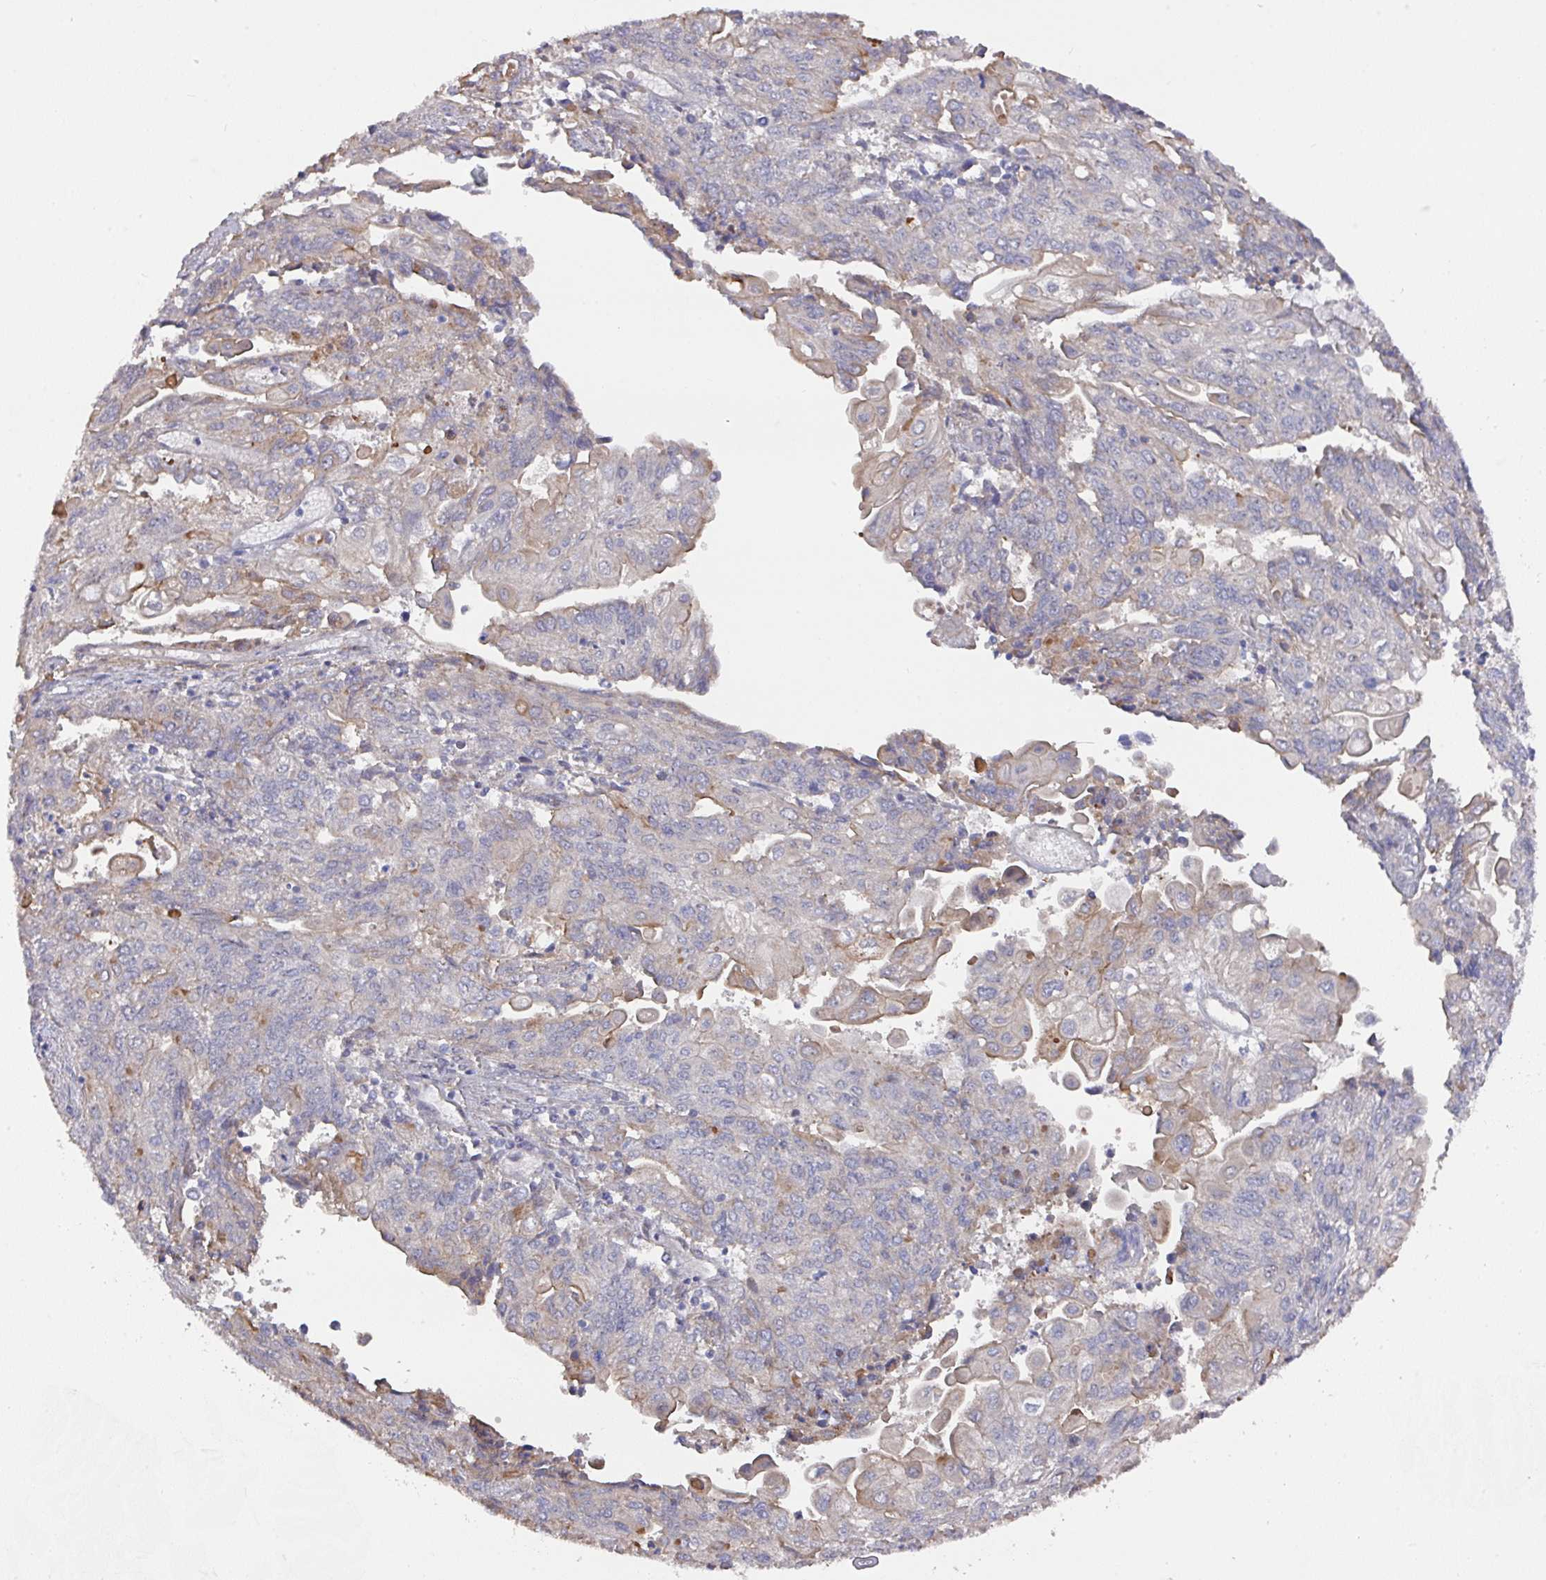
{"staining": {"intensity": "moderate", "quantity": "<25%", "location": "cytoplasmic/membranous"}, "tissue": "endometrial cancer", "cell_type": "Tumor cells", "image_type": "cancer", "snomed": [{"axis": "morphology", "description": "Adenocarcinoma, NOS"}, {"axis": "topography", "description": "Endometrium"}], "caption": "Immunohistochemical staining of human endometrial cancer (adenocarcinoma) reveals moderate cytoplasmic/membranous protein positivity in approximately <25% of tumor cells. (Stains: DAB in brown, nuclei in blue, Microscopy: brightfield microscopy at high magnification).", "gene": "PRR5", "patient": {"sex": "female", "age": 54}}